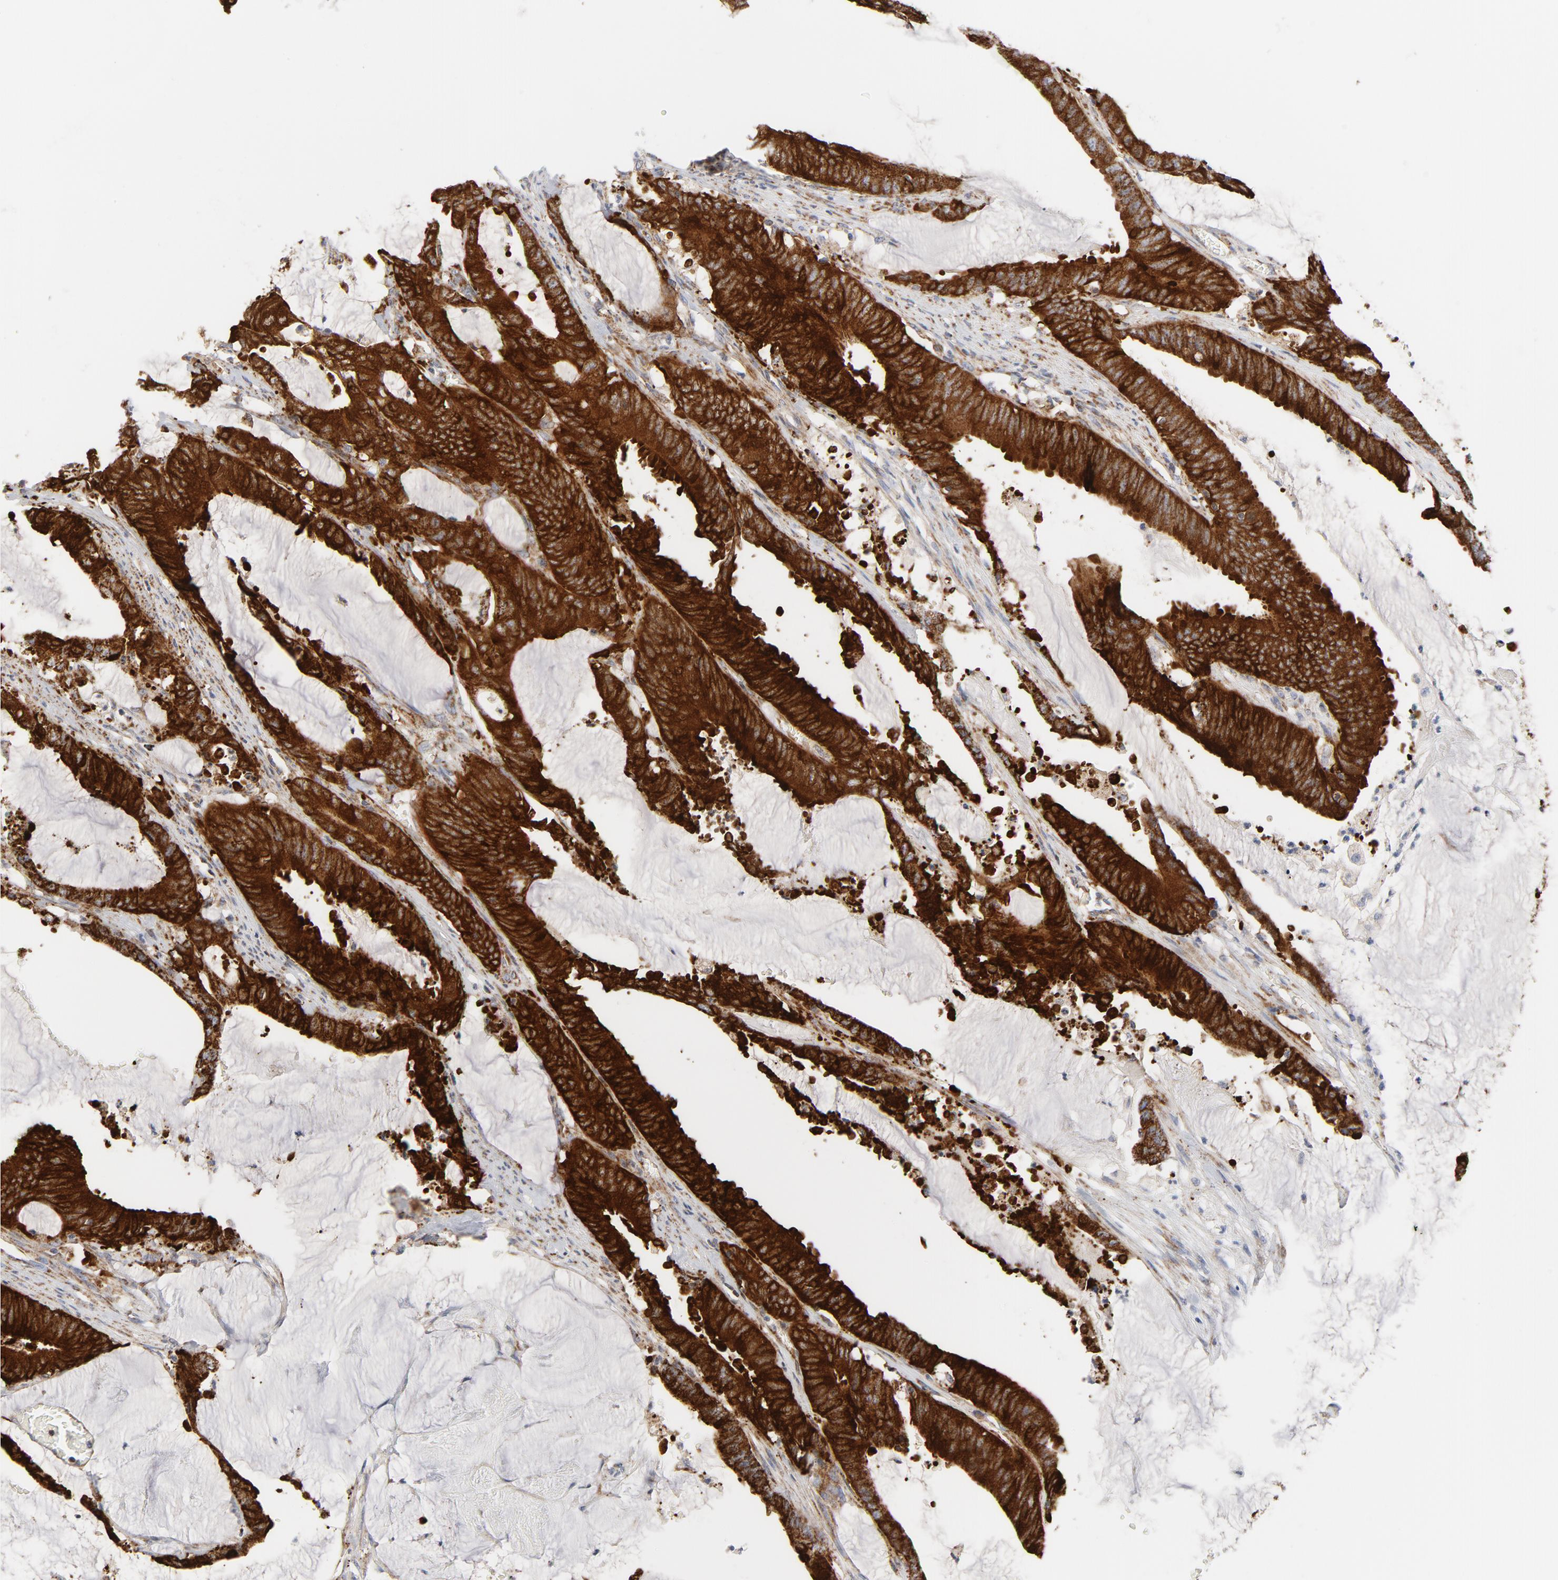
{"staining": {"intensity": "strong", "quantity": ">75%", "location": "cytoplasmic/membranous"}, "tissue": "colorectal cancer", "cell_type": "Tumor cells", "image_type": "cancer", "snomed": [{"axis": "morphology", "description": "Adenocarcinoma, NOS"}, {"axis": "topography", "description": "Rectum"}], "caption": "Protein staining shows strong cytoplasmic/membranous staining in approximately >75% of tumor cells in adenocarcinoma (colorectal).", "gene": "CYCS", "patient": {"sex": "female", "age": 66}}